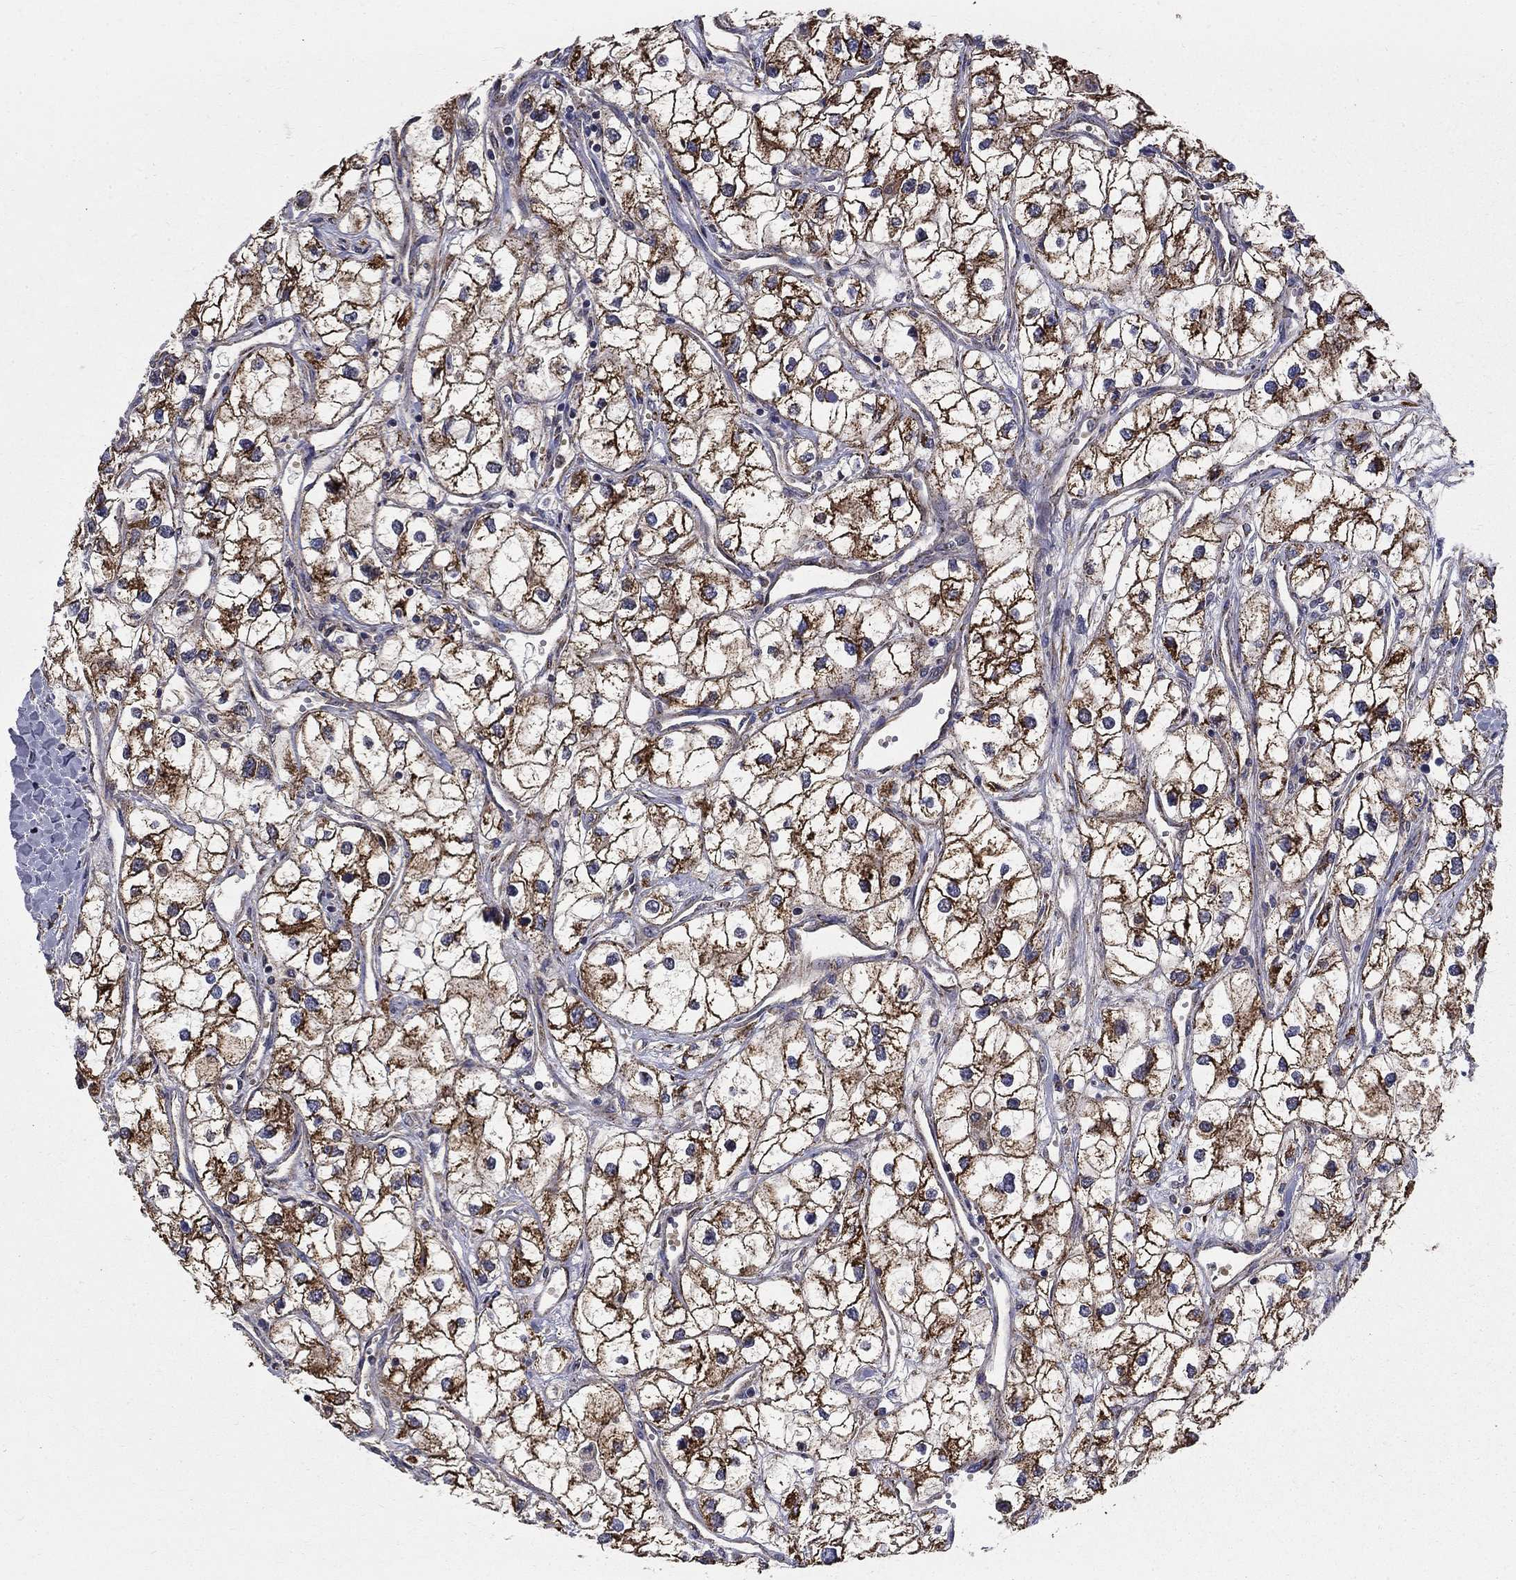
{"staining": {"intensity": "strong", "quantity": ">75%", "location": "cytoplasmic/membranous"}, "tissue": "renal cancer", "cell_type": "Tumor cells", "image_type": "cancer", "snomed": [{"axis": "morphology", "description": "Adenocarcinoma, NOS"}, {"axis": "topography", "description": "Kidney"}], "caption": "Protein expression analysis of human adenocarcinoma (renal) reveals strong cytoplasmic/membranous positivity in approximately >75% of tumor cells. Using DAB (brown) and hematoxylin (blue) stains, captured at high magnification using brightfield microscopy.", "gene": "GCSH", "patient": {"sex": "male", "age": 59}}